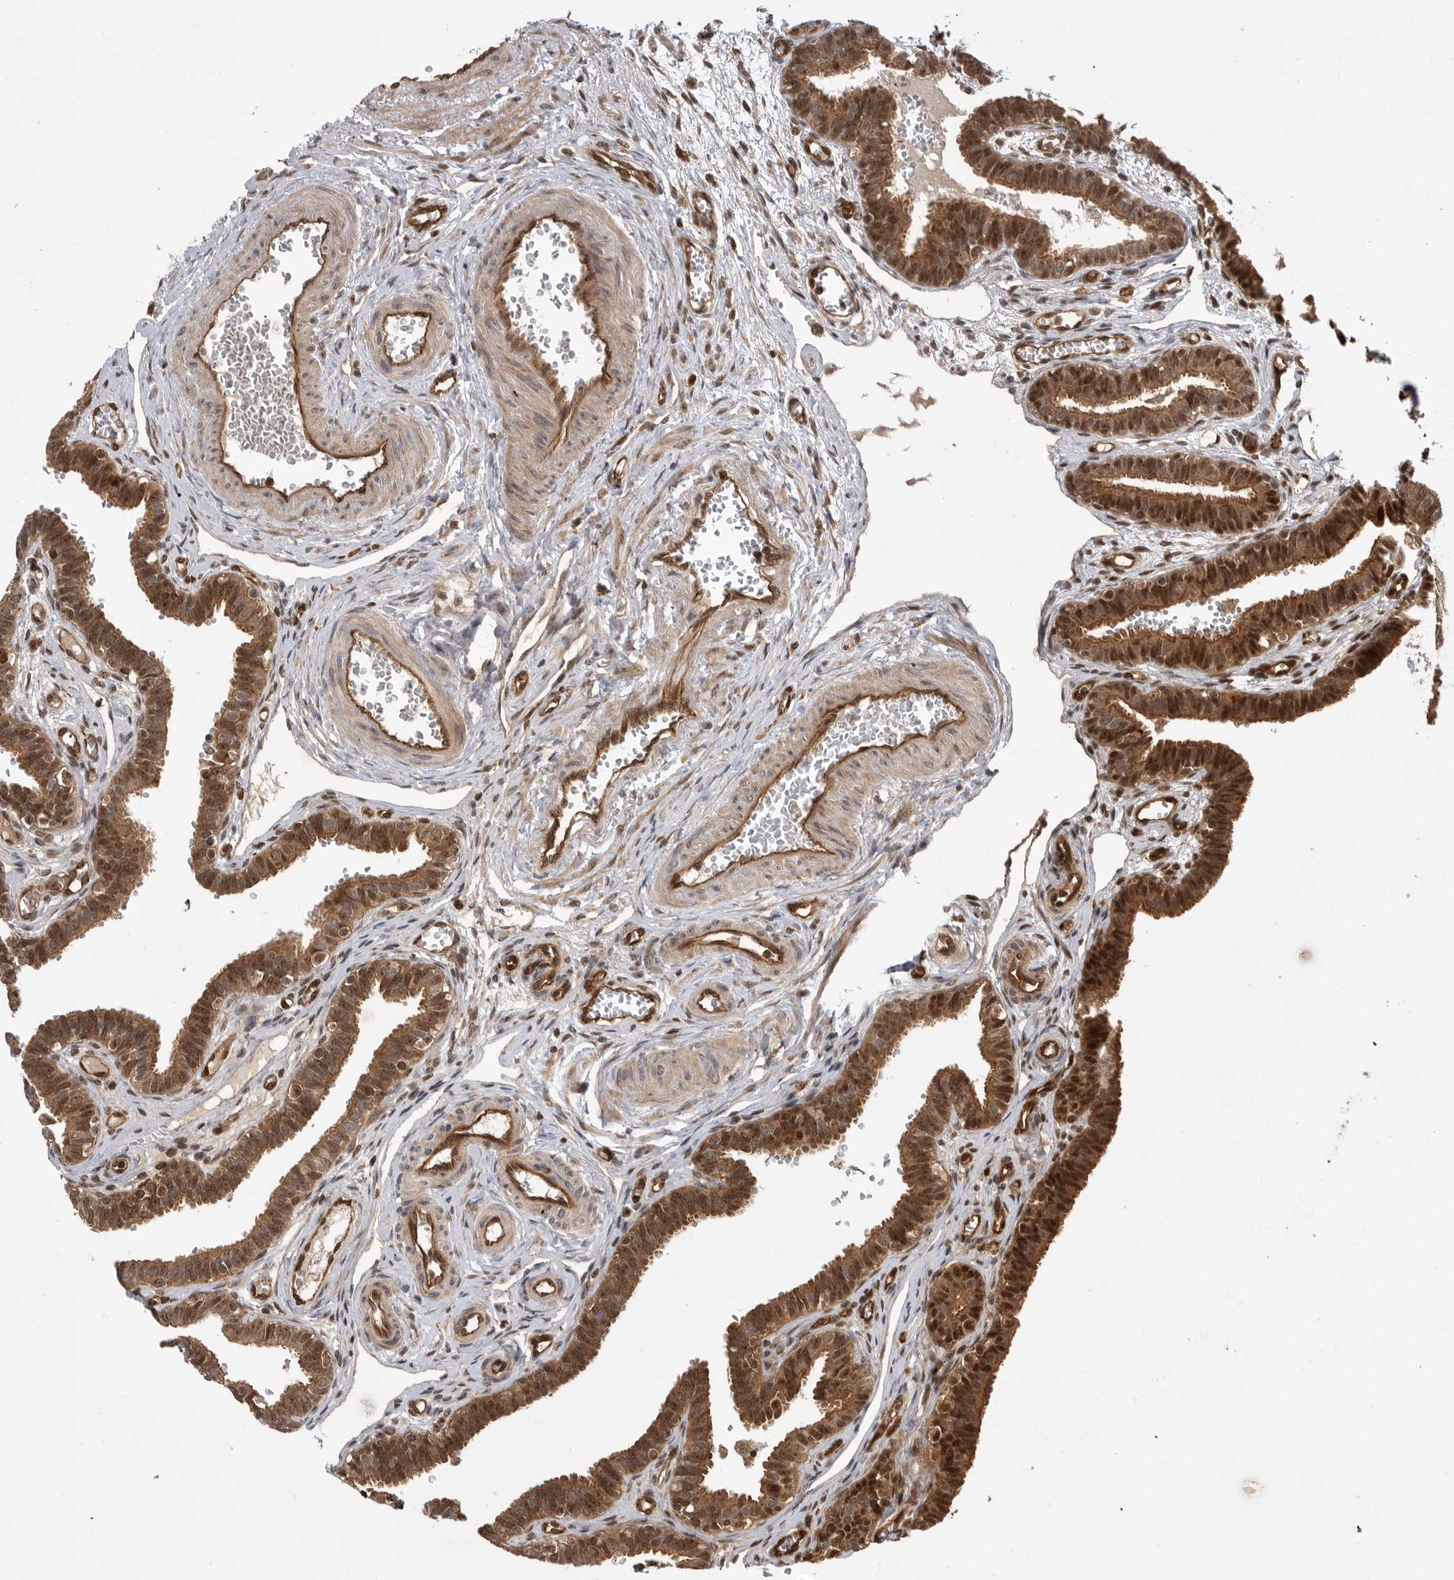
{"staining": {"intensity": "moderate", "quantity": ">75%", "location": "cytoplasmic/membranous,nuclear"}, "tissue": "fallopian tube", "cell_type": "Glandular cells", "image_type": "normal", "snomed": [{"axis": "morphology", "description": "Normal tissue, NOS"}, {"axis": "topography", "description": "Fallopian tube"}, {"axis": "topography", "description": "Placenta"}], "caption": "Approximately >75% of glandular cells in unremarkable human fallopian tube demonstrate moderate cytoplasmic/membranous,nuclear protein positivity as visualized by brown immunohistochemical staining.", "gene": "DHDDS", "patient": {"sex": "female", "age": 32}}